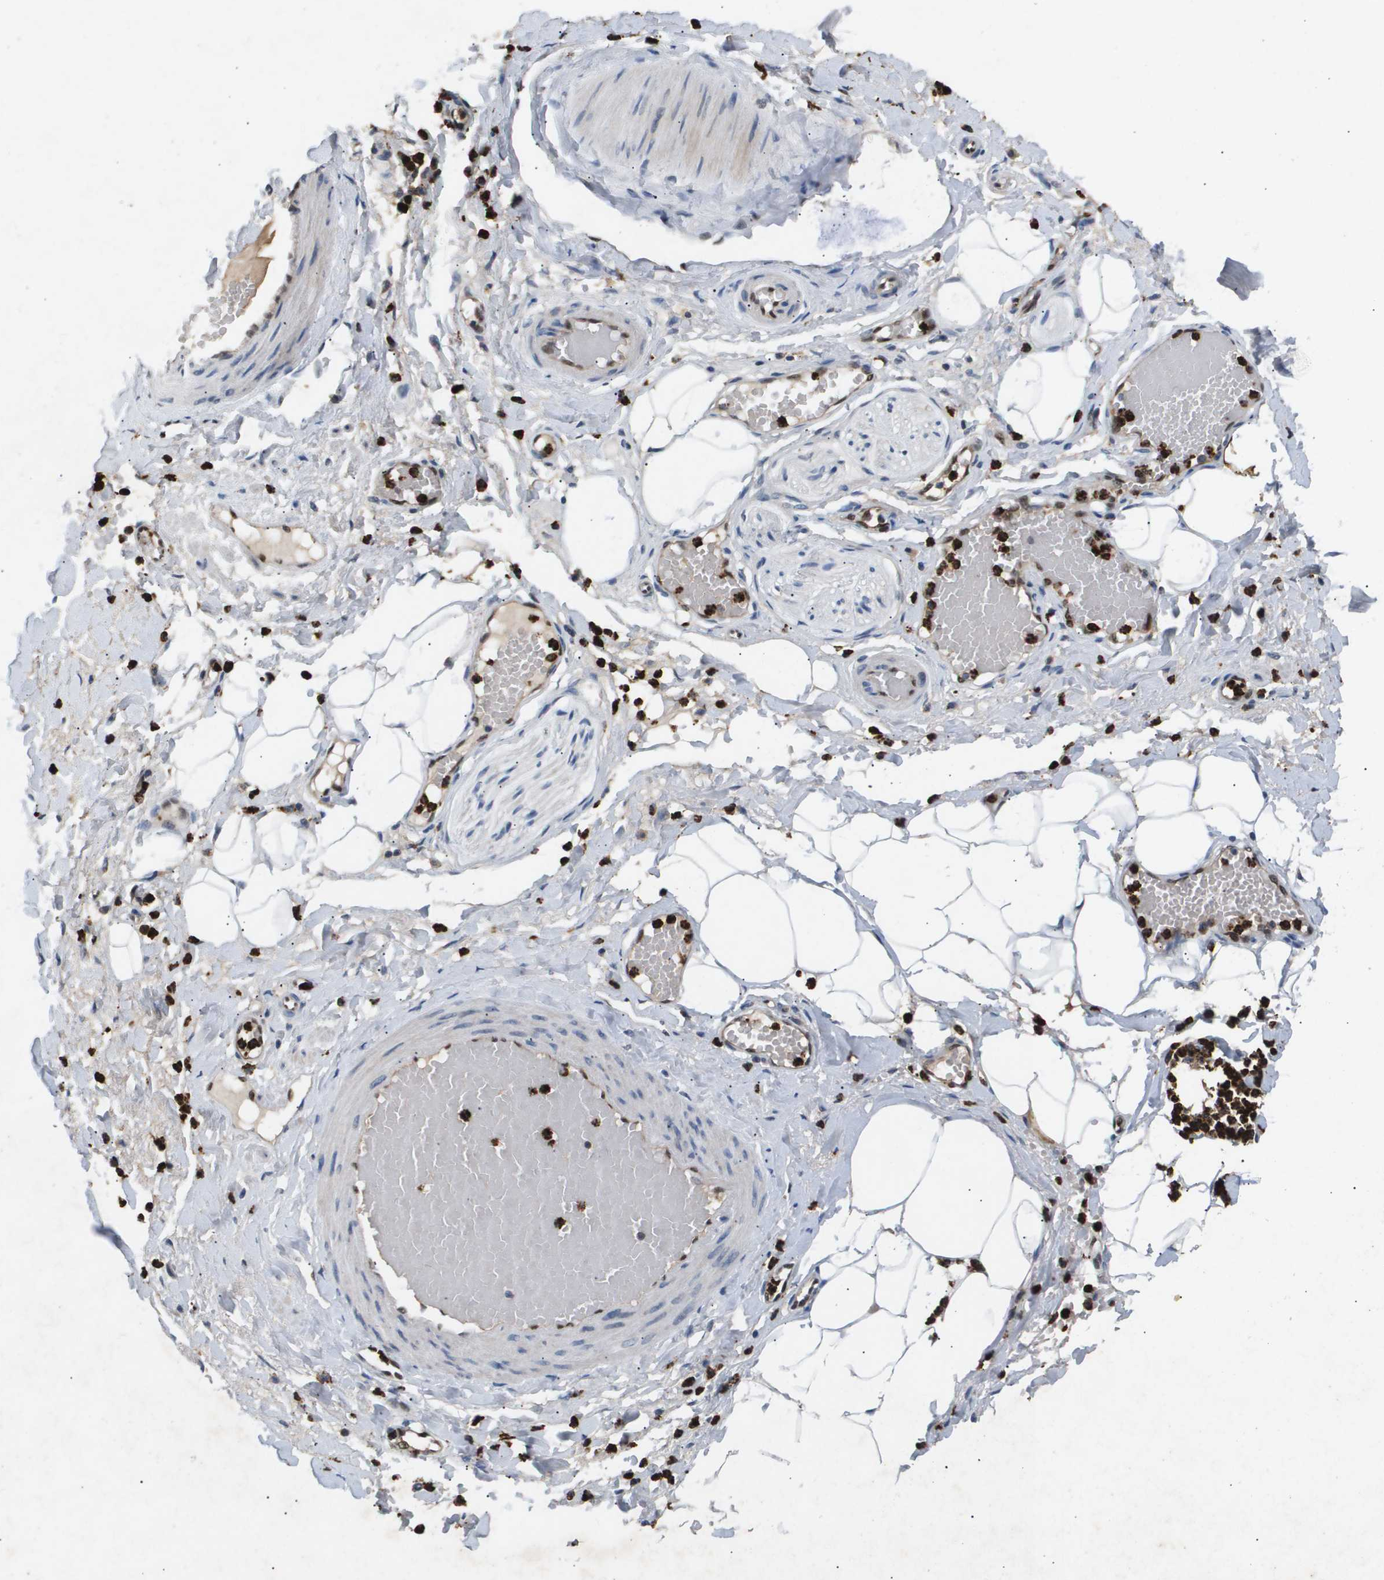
{"staining": {"intensity": "weak", "quantity": ">75%", "location": "cytoplasmic/membranous"}, "tissue": "adipose tissue", "cell_type": "Adipocytes", "image_type": "normal", "snomed": [{"axis": "morphology", "description": "Normal tissue, NOS"}, {"axis": "topography", "description": "Soft tissue"}, {"axis": "topography", "description": "Vascular tissue"}], "caption": "Immunohistochemical staining of benign human adipose tissue shows >75% levels of weak cytoplasmic/membranous protein staining in approximately >75% of adipocytes.", "gene": "ERG", "patient": {"sex": "female", "age": 35}}